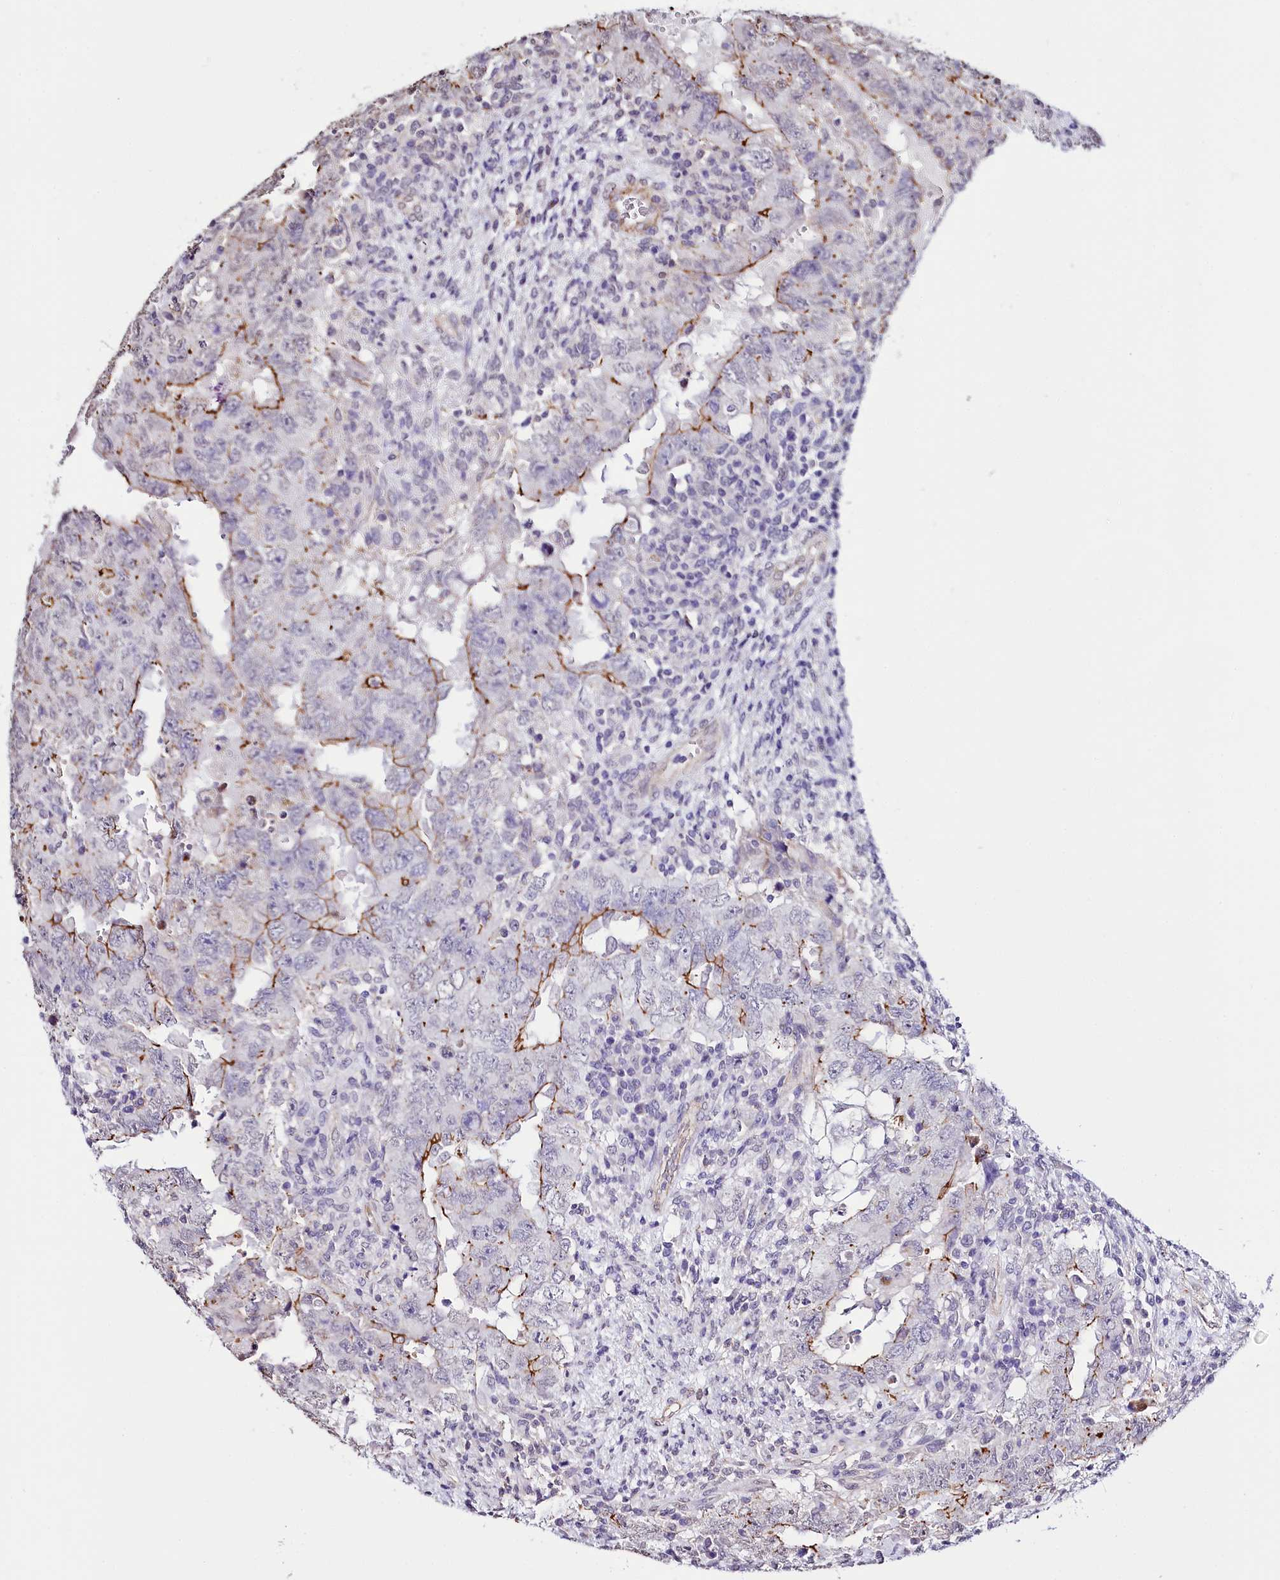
{"staining": {"intensity": "moderate", "quantity": "<25%", "location": "cytoplasmic/membranous"}, "tissue": "testis cancer", "cell_type": "Tumor cells", "image_type": "cancer", "snomed": [{"axis": "morphology", "description": "Carcinoma, Embryonal, NOS"}, {"axis": "topography", "description": "Testis"}], "caption": "Protein analysis of testis embryonal carcinoma tissue demonstrates moderate cytoplasmic/membranous expression in approximately <25% of tumor cells.", "gene": "ST7", "patient": {"sex": "male", "age": 26}}